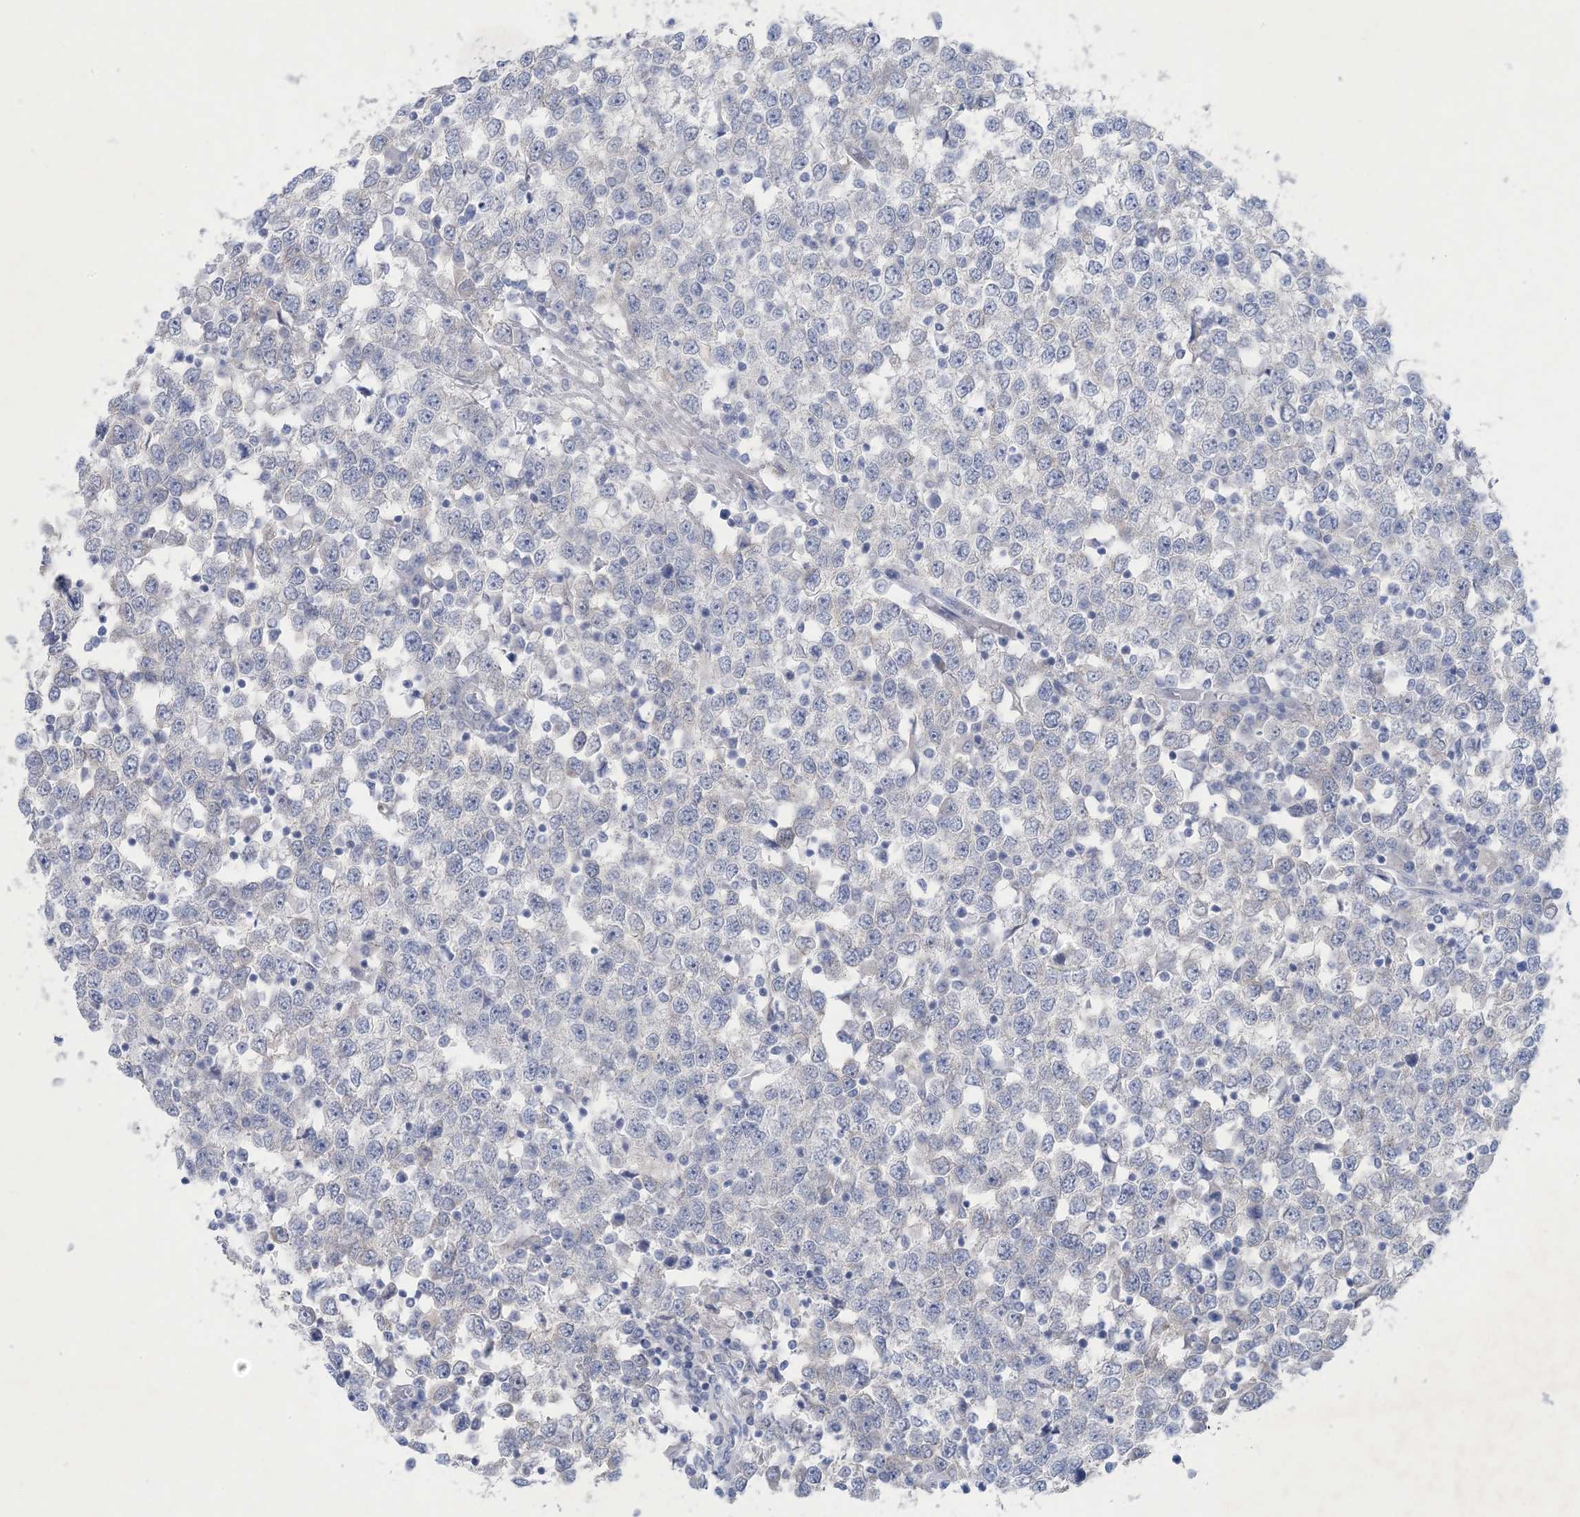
{"staining": {"intensity": "negative", "quantity": "none", "location": "none"}, "tissue": "testis cancer", "cell_type": "Tumor cells", "image_type": "cancer", "snomed": [{"axis": "morphology", "description": "Seminoma, NOS"}, {"axis": "topography", "description": "Testis"}], "caption": "DAB immunohistochemical staining of testis seminoma displays no significant expression in tumor cells.", "gene": "GABRG1", "patient": {"sex": "male", "age": 65}}